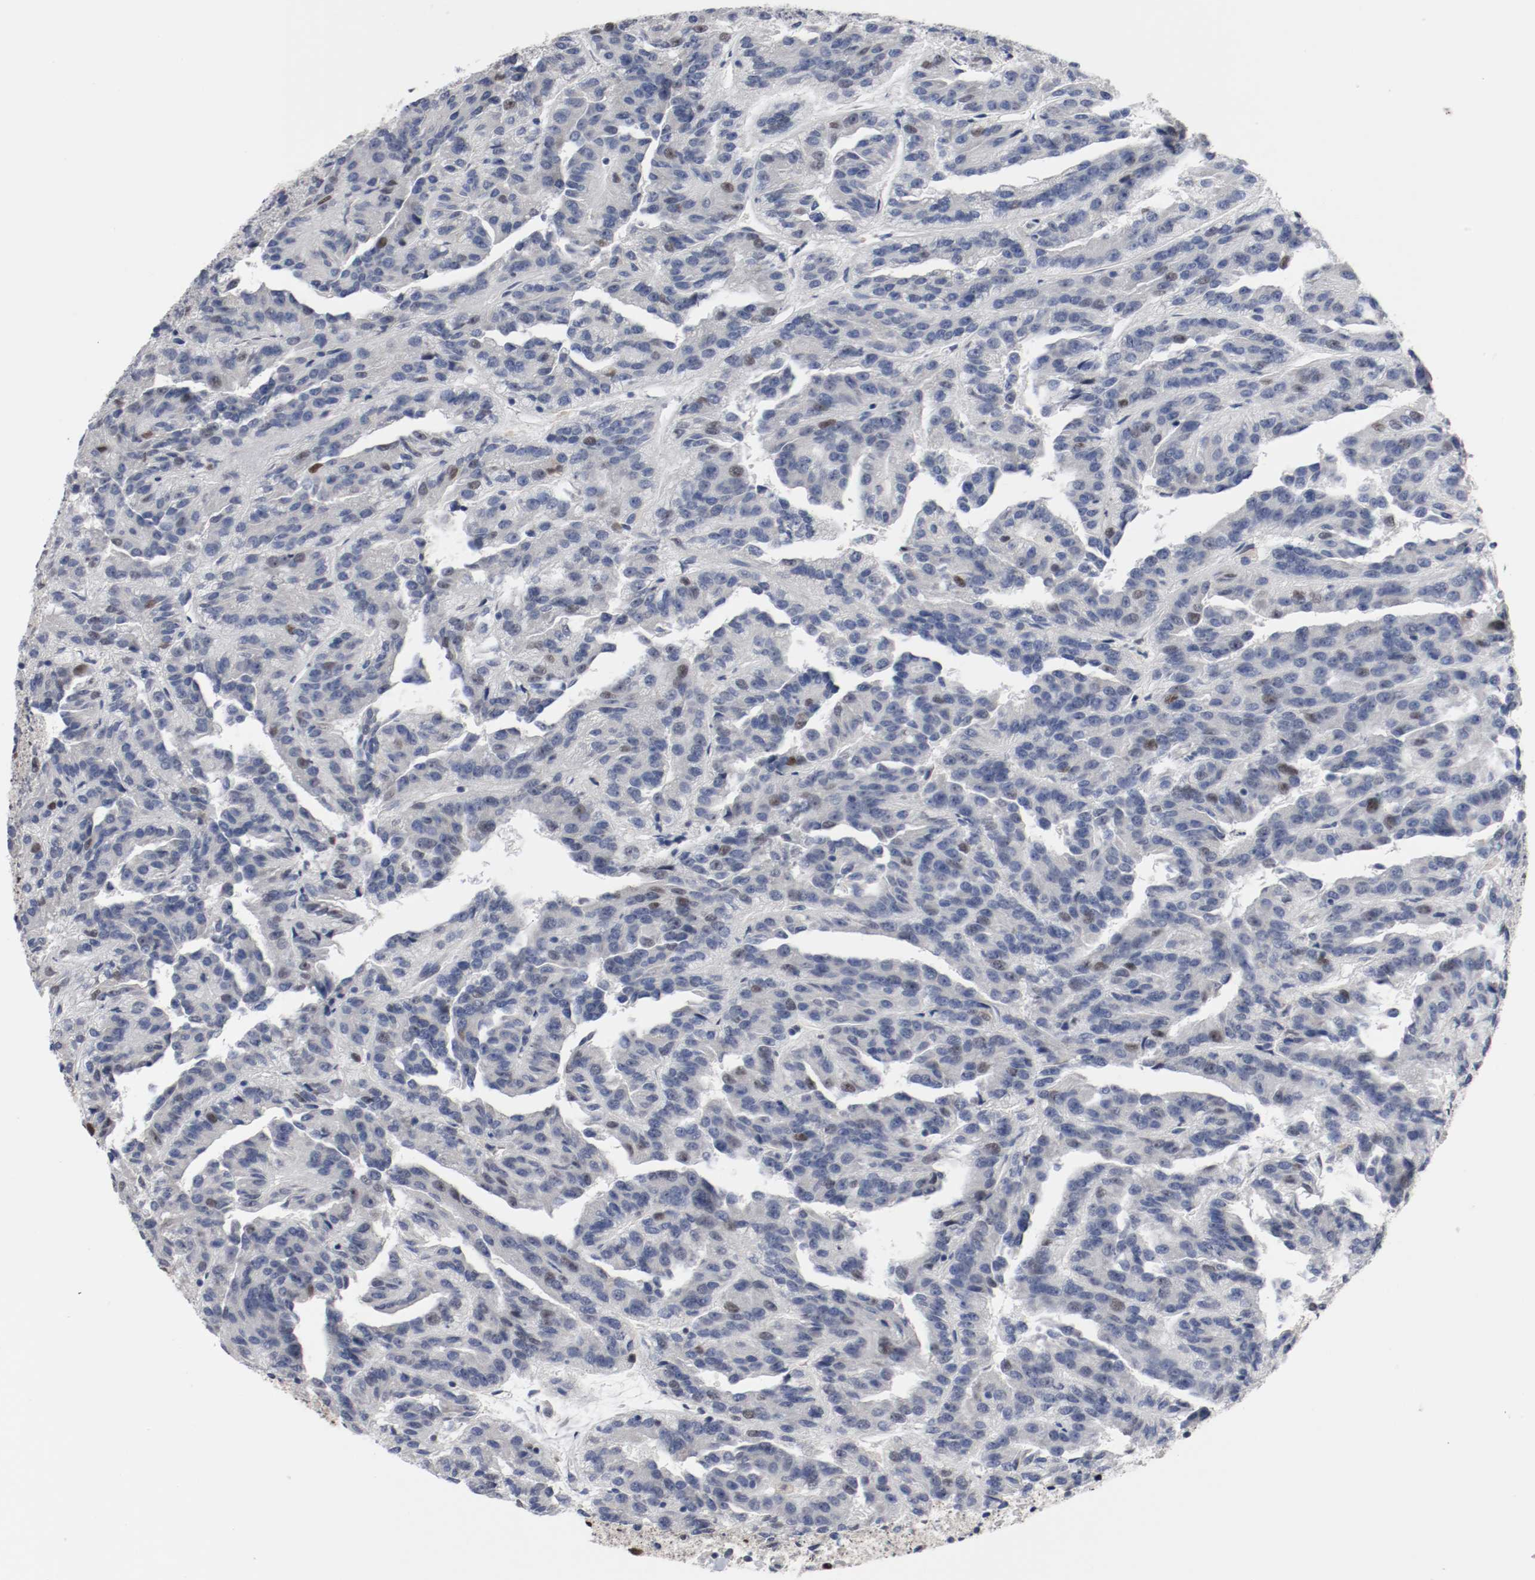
{"staining": {"intensity": "weak", "quantity": "<25%", "location": "nuclear"}, "tissue": "renal cancer", "cell_type": "Tumor cells", "image_type": "cancer", "snomed": [{"axis": "morphology", "description": "Adenocarcinoma, NOS"}, {"axis": "topography", "description": "Kidney"}], "caption": "High magnification brightfield microscopy of renal adenocarcinoma stained with DAB (3,3'-diaminobenzidine) (brown) and counterstained with hematoxylin (blue): tumor cells show no significant staining.", "gene": "MCM6", "patient": {"sex": "male", "age": 46}}